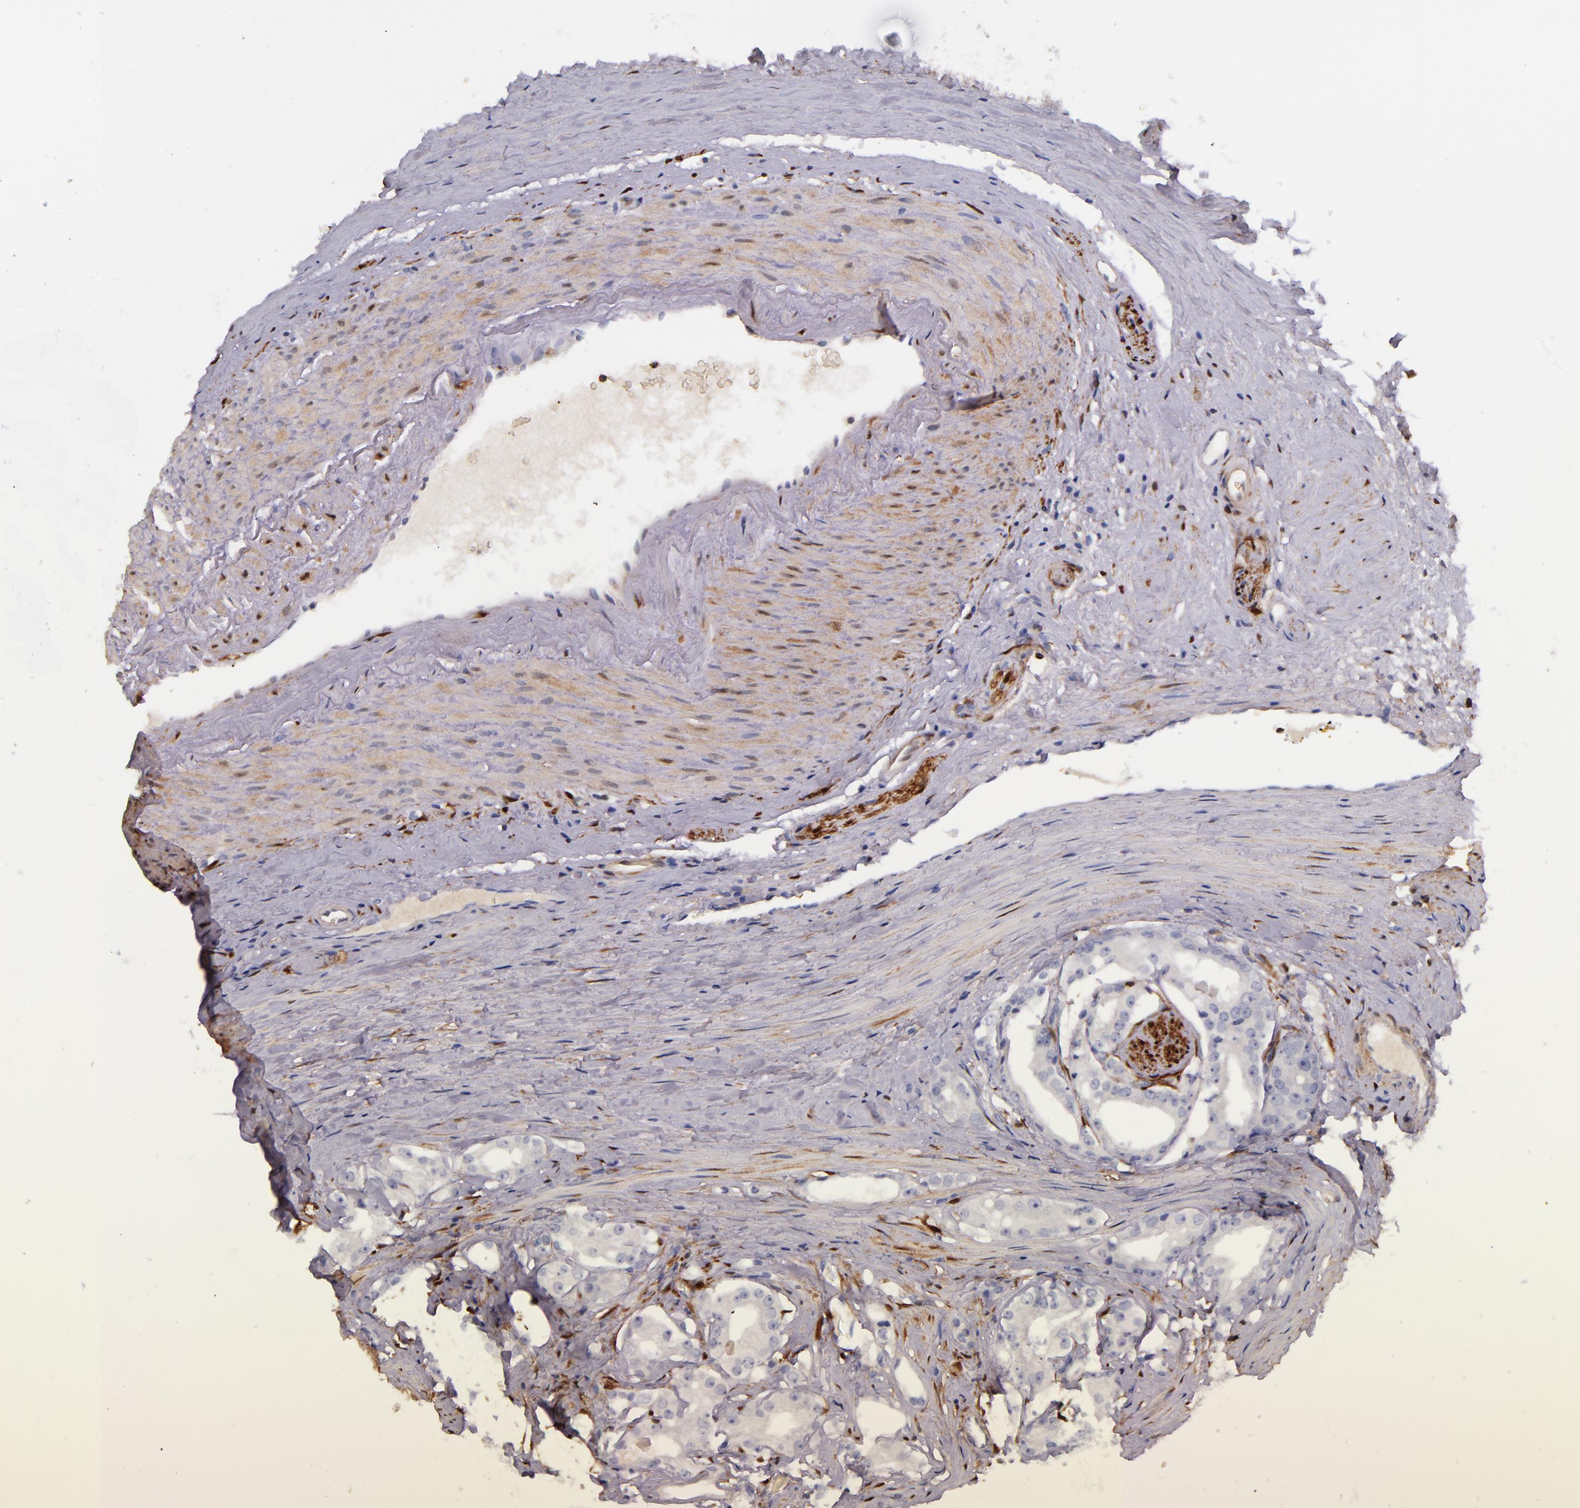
{"staining": {"intensity": "negative", "quantity": "none", "location": "none"}, "tissue": "prostate cancer", "cell_type": "Tumor cells", "image_type": "cancer", "snomed": [{"axis": "morphology", "description": "Adenocarcinoma, High grade"}, {"axis": "topography", "description": "Prostate"}], "caption": "DAB (3,3'-diaminobenzidine) immunohistochemical staining of prostate cancer (high-grade adenocarcinoma) exhibits no significant positivity in tumor cells. (DAB immunohistochemistry with hematoxylin counter stain).", "gene": "LGALS1", "patient": {"sex": "male", "age": 68}}